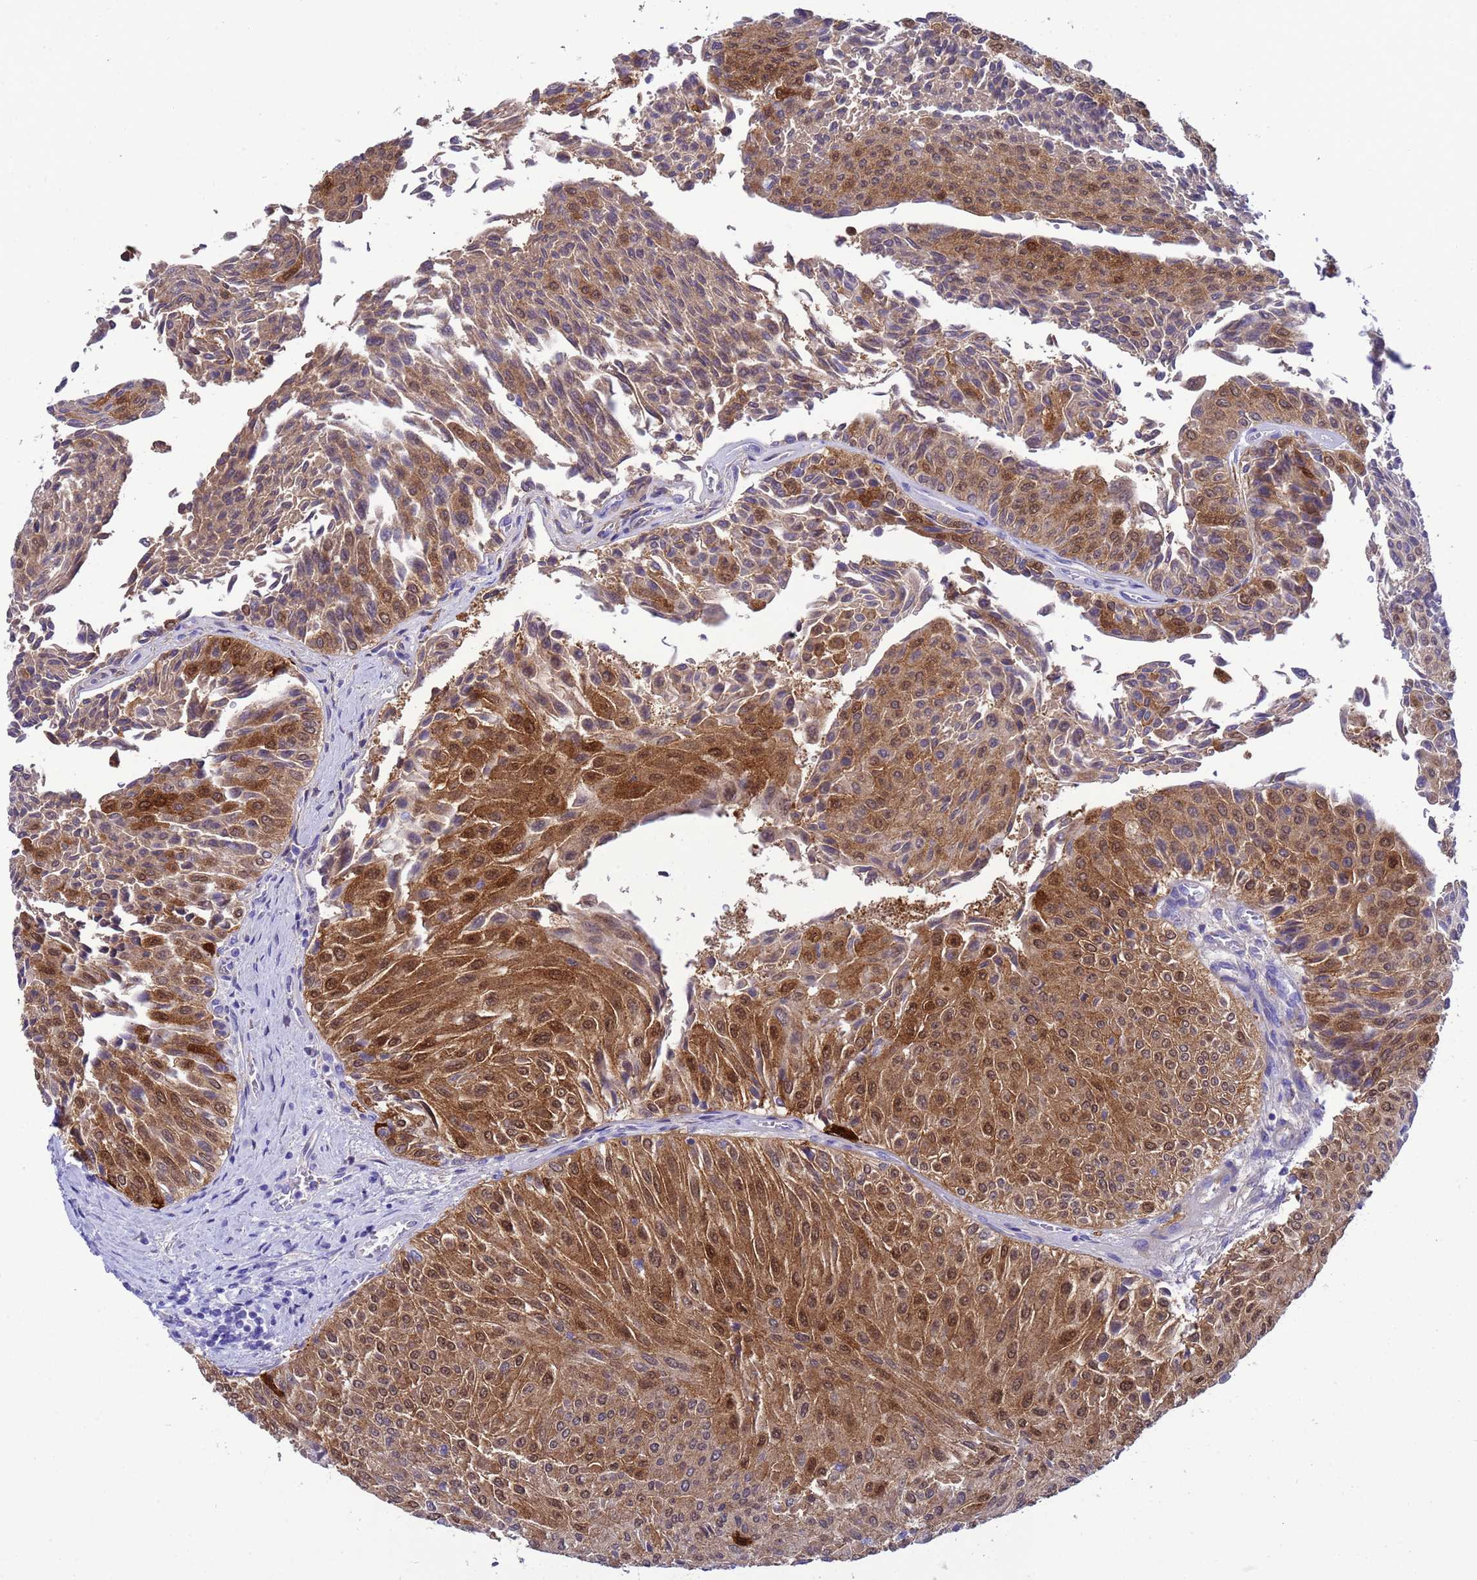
{"staining": {"intensity": "moderate", "quantity": ">75%", "location": "cytoplasmic/membranous,nuclear"}, "tissue": "urothelial cancer", "cell_type": "Tumor cells", "image_type": "cancer", "snomed": [{"axis": "morphology", "description": "Urothelial carcinoma, Low grade"}, {"axis": "topography", "description": "Urinary bladder"}], "caption": "Brown immunohistochemical staining in human urothelial carcinoma (low-grade) reveals moderate cytoplasmic/membranous and nuclear staining in about >75% of tumor cells. The protein is shown in brown color, while the nuclei are stained blue.", "gene": "AKR1C2", "patient": {"sex": "male", "age": 78}}